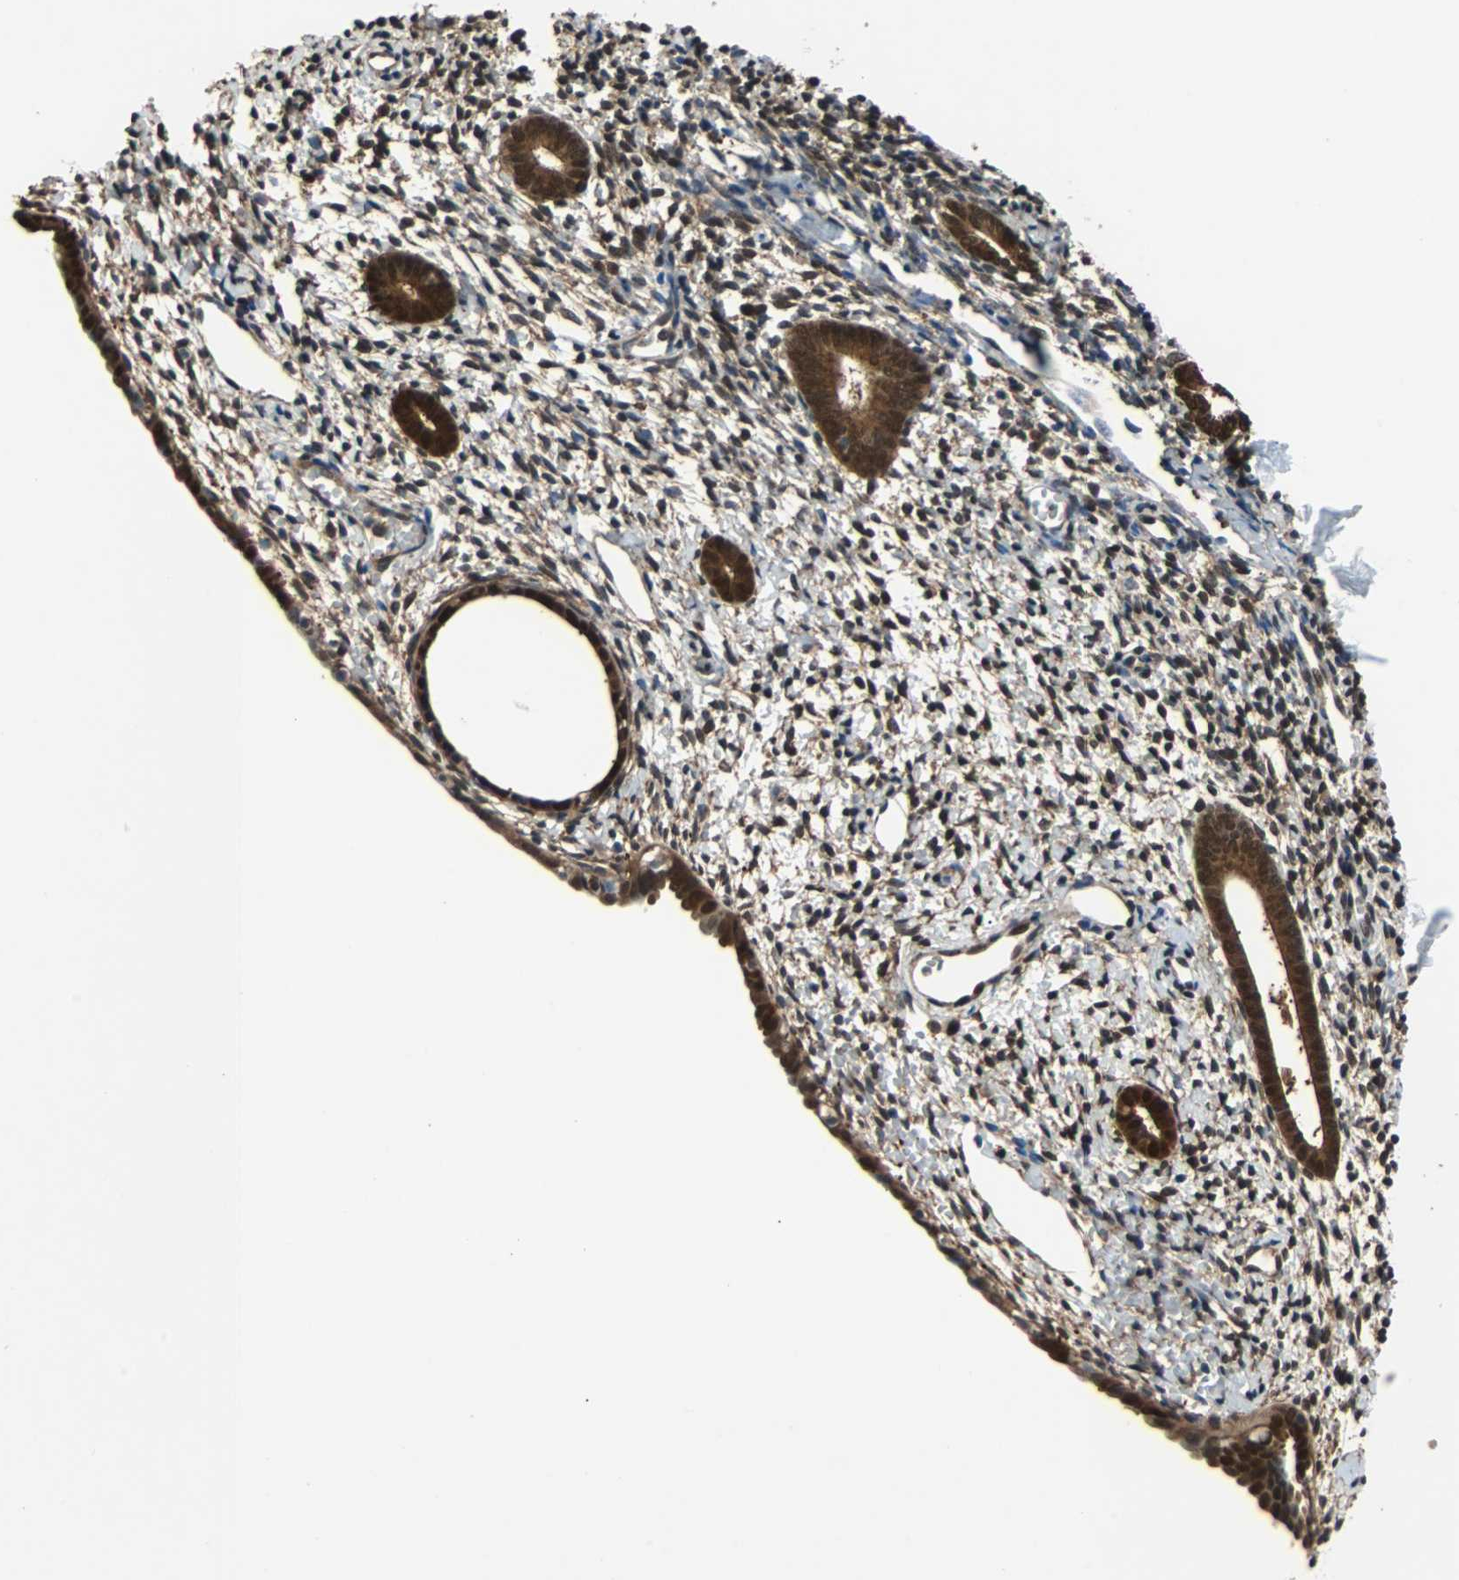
{"staining": {"intensity": "moderate", "quantity": "25%-75%", "location": "nuclear"}, "tissue": "endometrium", "cell_type": "Cells in endometrial stroma", "image_type": "normal", "snomed": [{"axis": "morphology", "description": "Normal tissue, NOS"}, {"axis": "topography", "description": "Endometrium"}], "caption": "This micrograph demonstrates benign endometrium stained with immunohistochemistry (IHC) to label a protein in brown. The nuclear of cells in endometrial stroma show moderate positivity for the protein. Nuclei are counter-stained blue.", "gene": "PRDX6", "patient": {"sex": "female", "age": 71}}